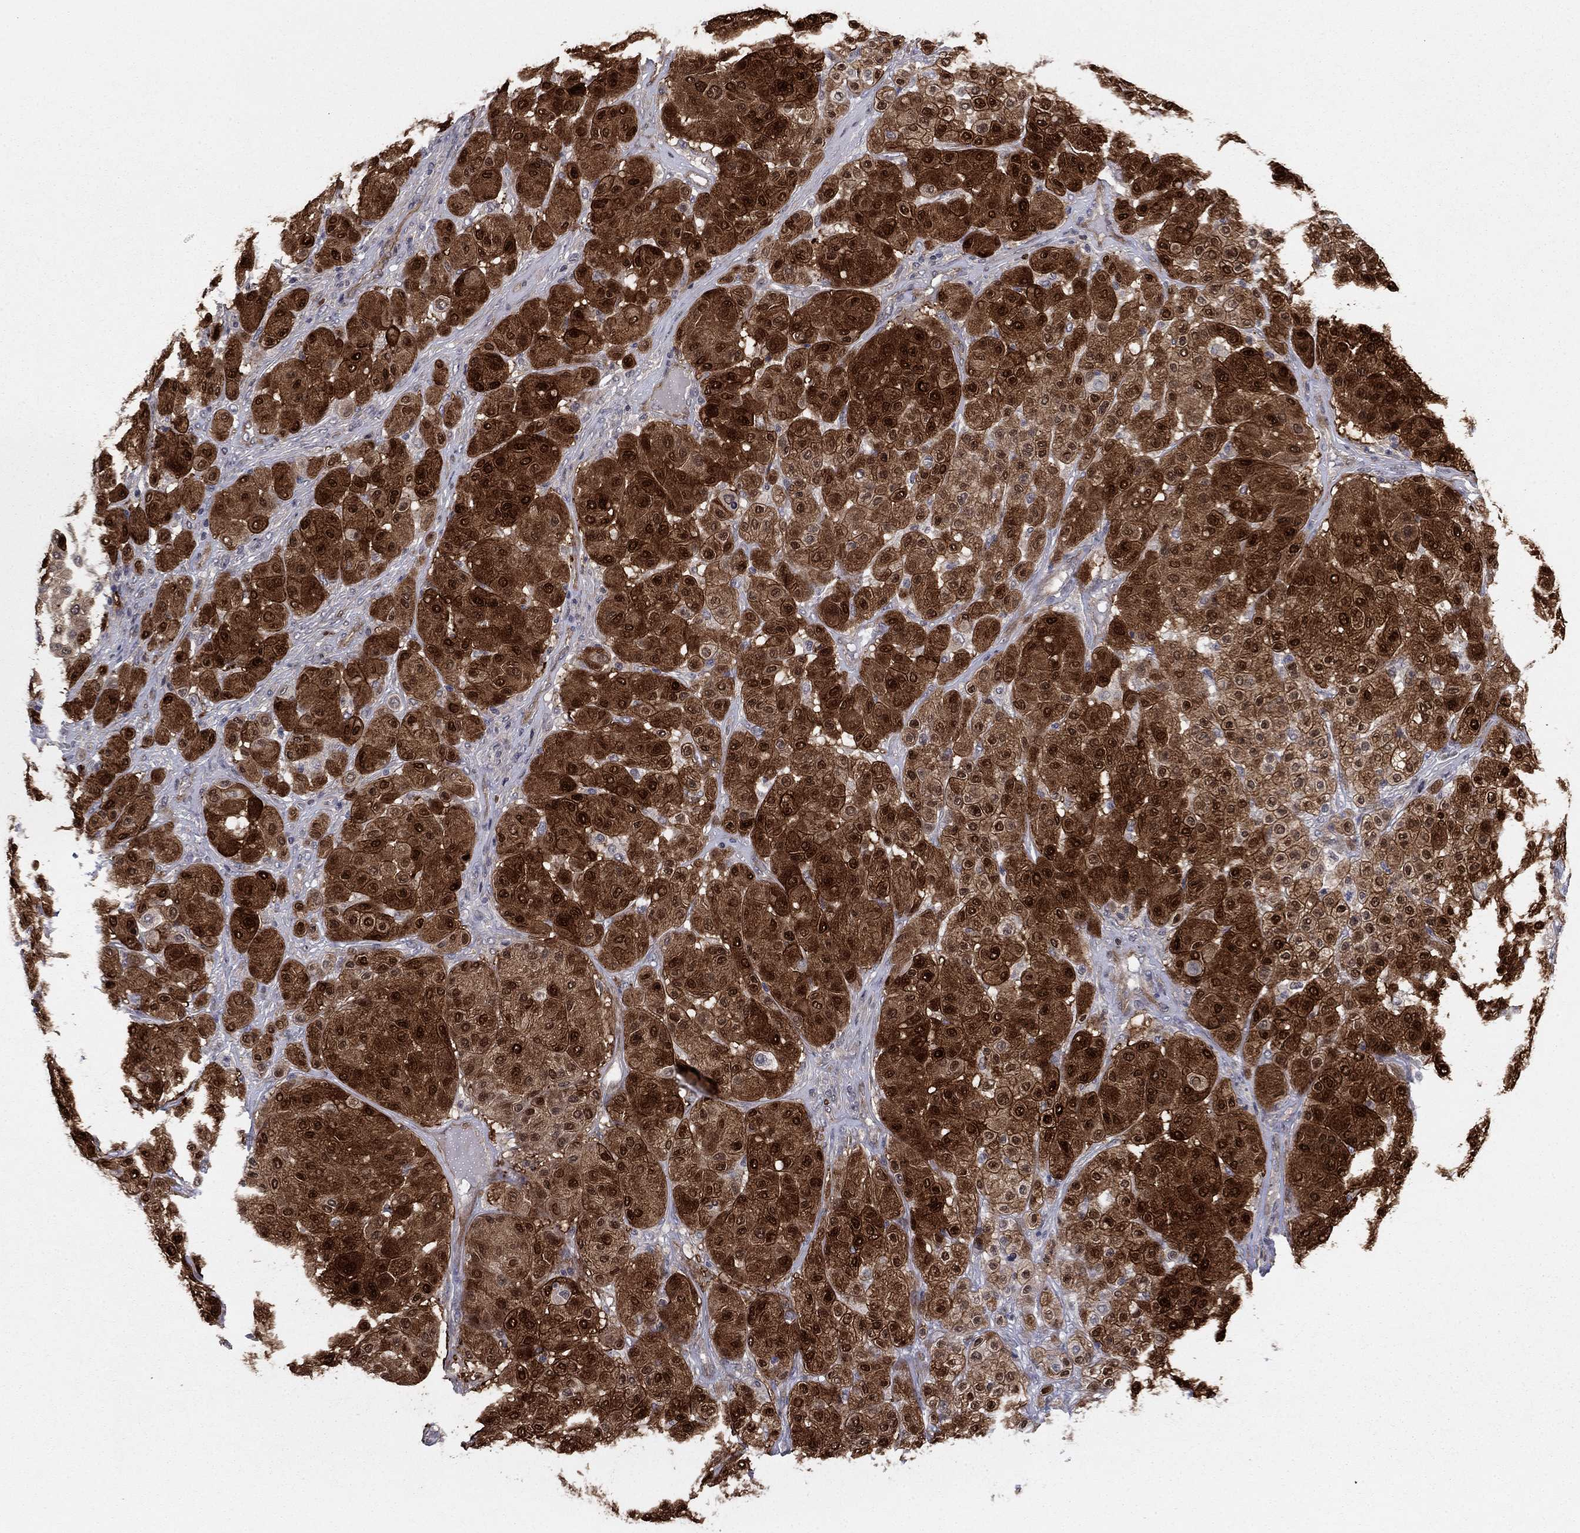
{"staining": {"intensity": "strong", "quantity": ">75%", "location": "cytoplasmic/membranous,nuclear"}, "tissue": "melanoma", "cell_type": "Tumor cells", "image_type": "cancer", "snomed": [{"axis": "morphology", "description": "Malignant melanoma, Metastatic site"}, {"axis": "topography", "description": "Smooth muscle"}], "caption": "The photomicrograph shows staining of malignant melanoma (metastatic site), revealing strong cytoplasmic/membranous and nuclear protein staining (brown color) within tumor cells.", "gene": "BCL11A", "patient": {"sex": "male", "age": 41}}